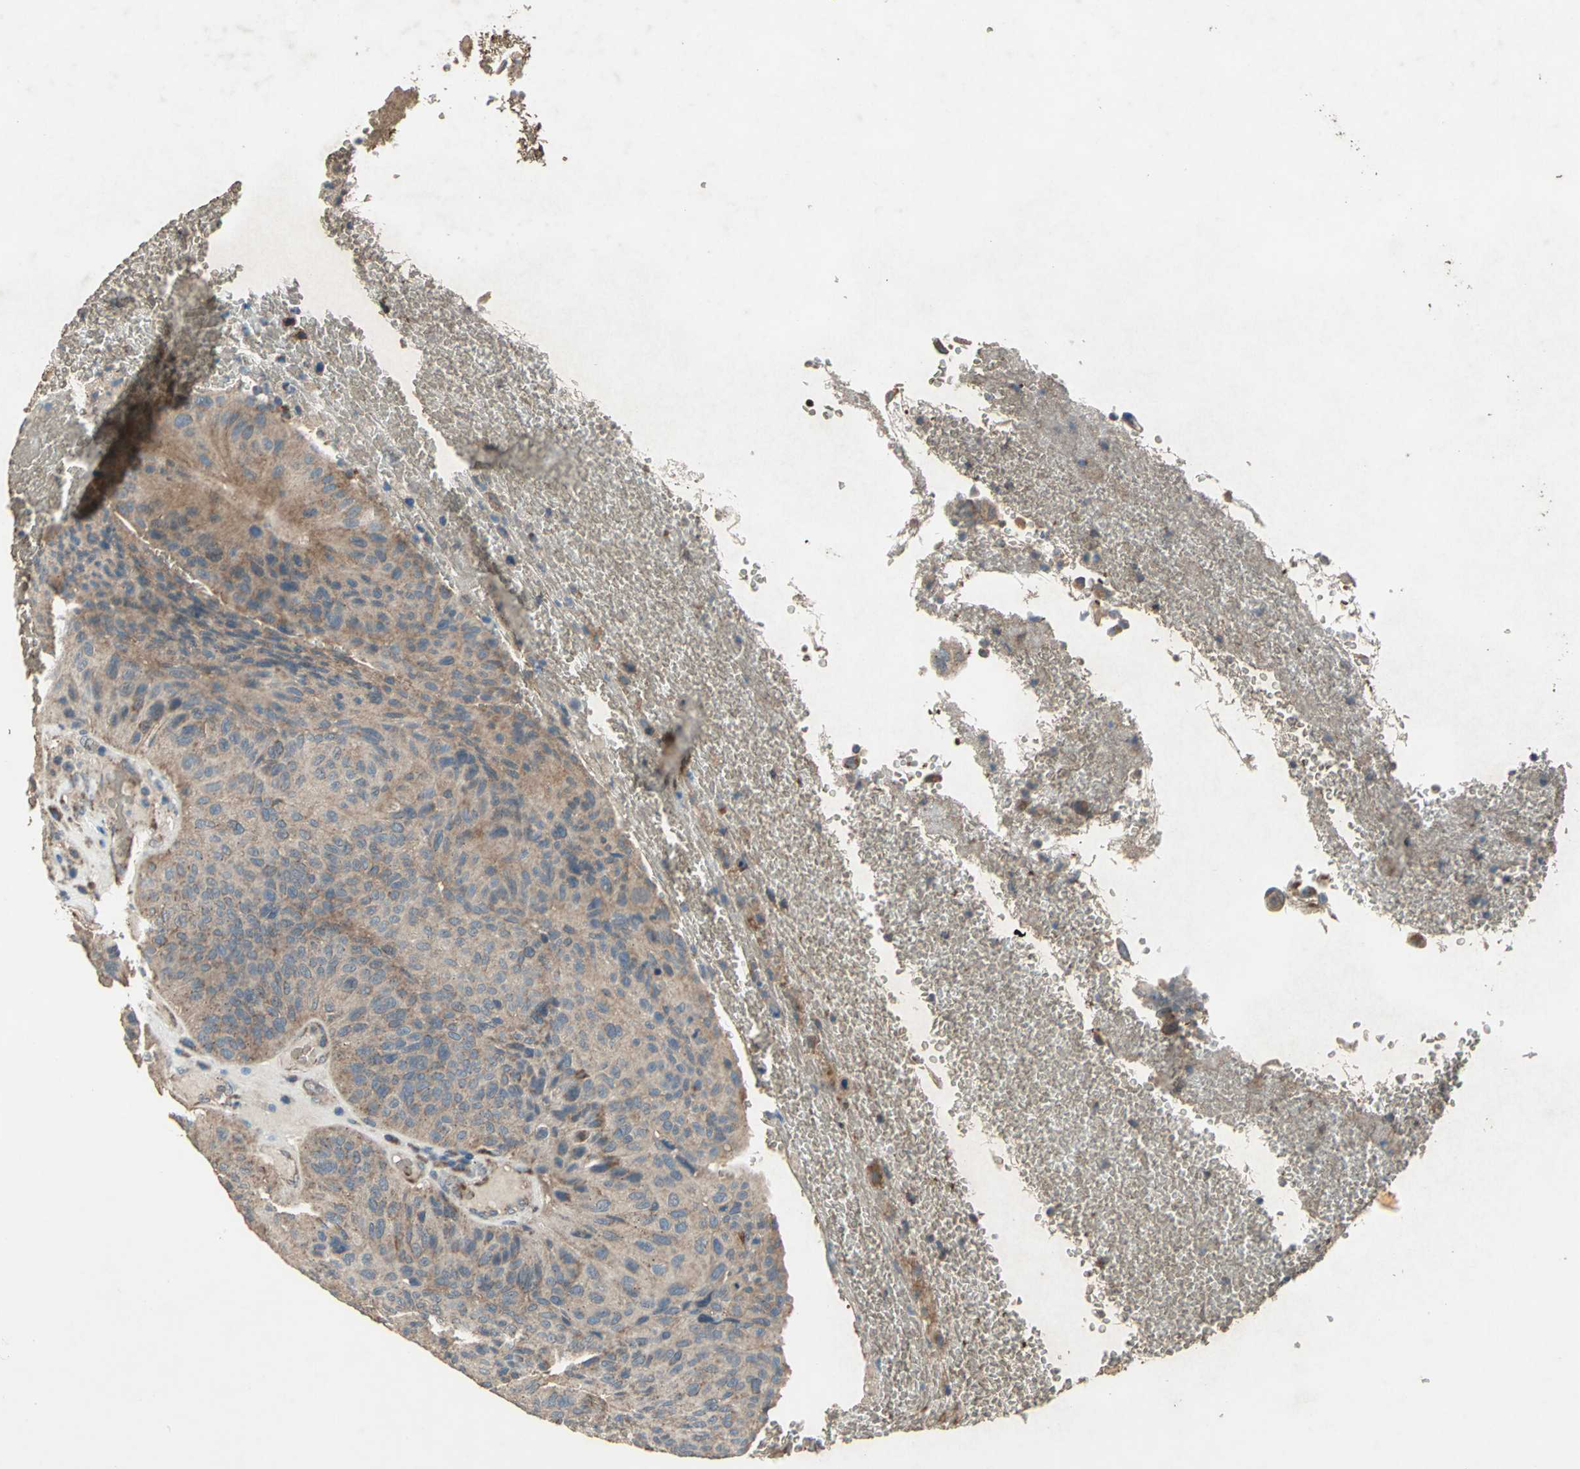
{"staining": {"intensity": "moderate", "quantity": ">75%", "location": "cytoplasmic/membranous"}, "tissue": "urothelial cancer", "cell_type": "Tumor cells", "image_type": "cancer", "snomed": [{"axis": "morphology", "description": "Urothelial carcinoma, High grade"}, {"axis": "topography", "description": "Urinary bladder"}], "caption": "The histopathology image displays immunohistochemical staining of urothelial cancer. There is moderate cytoplasmic/membranous staining is present in about >75% of tumor cells.", "gene": "POLRMT", "patient": {"sex": "male", "age": 66}}